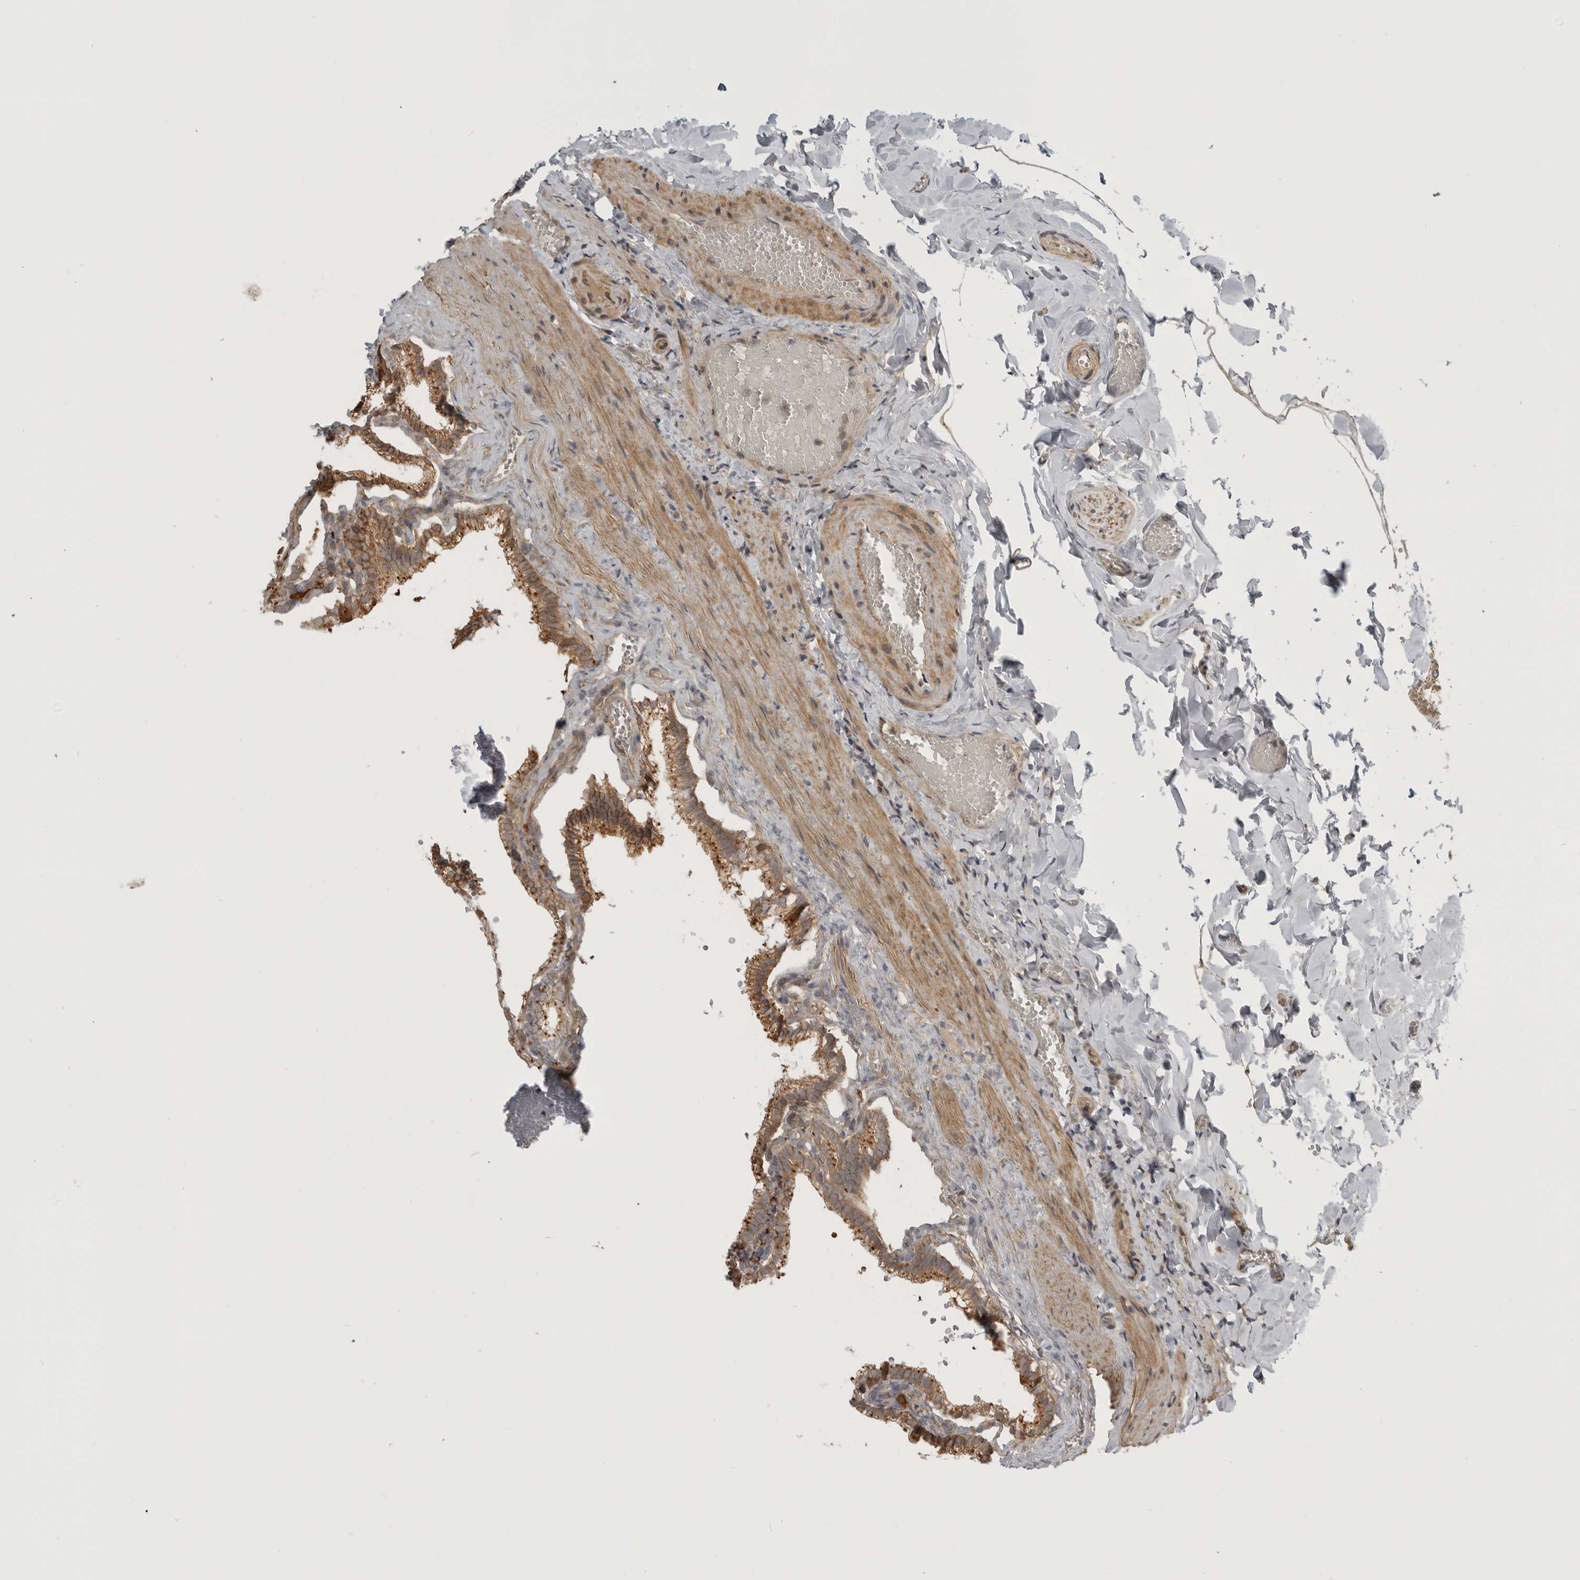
{"staining": {"intensity": "moderate", "quantity": ">75%", "location": "cytoplasmic/membranous"}, "tissue": "gallbladder", "cell_type": "Glandular cells", "image_type": "normal", "snomed": [{"axis": "morphology", "description": "Normal tissue, NOS"}, {"axis": "topography", "description": "Gallbladder"}], "caption": "This photomicrograph reveals IHC staining of unremarkable human gallbladder, with medium moderate cytoplasmic/membranous staining in approximately >75% of glandular cells.", "gene": "CUEDC1", "patient": {"sex": "male", "age": 38}}